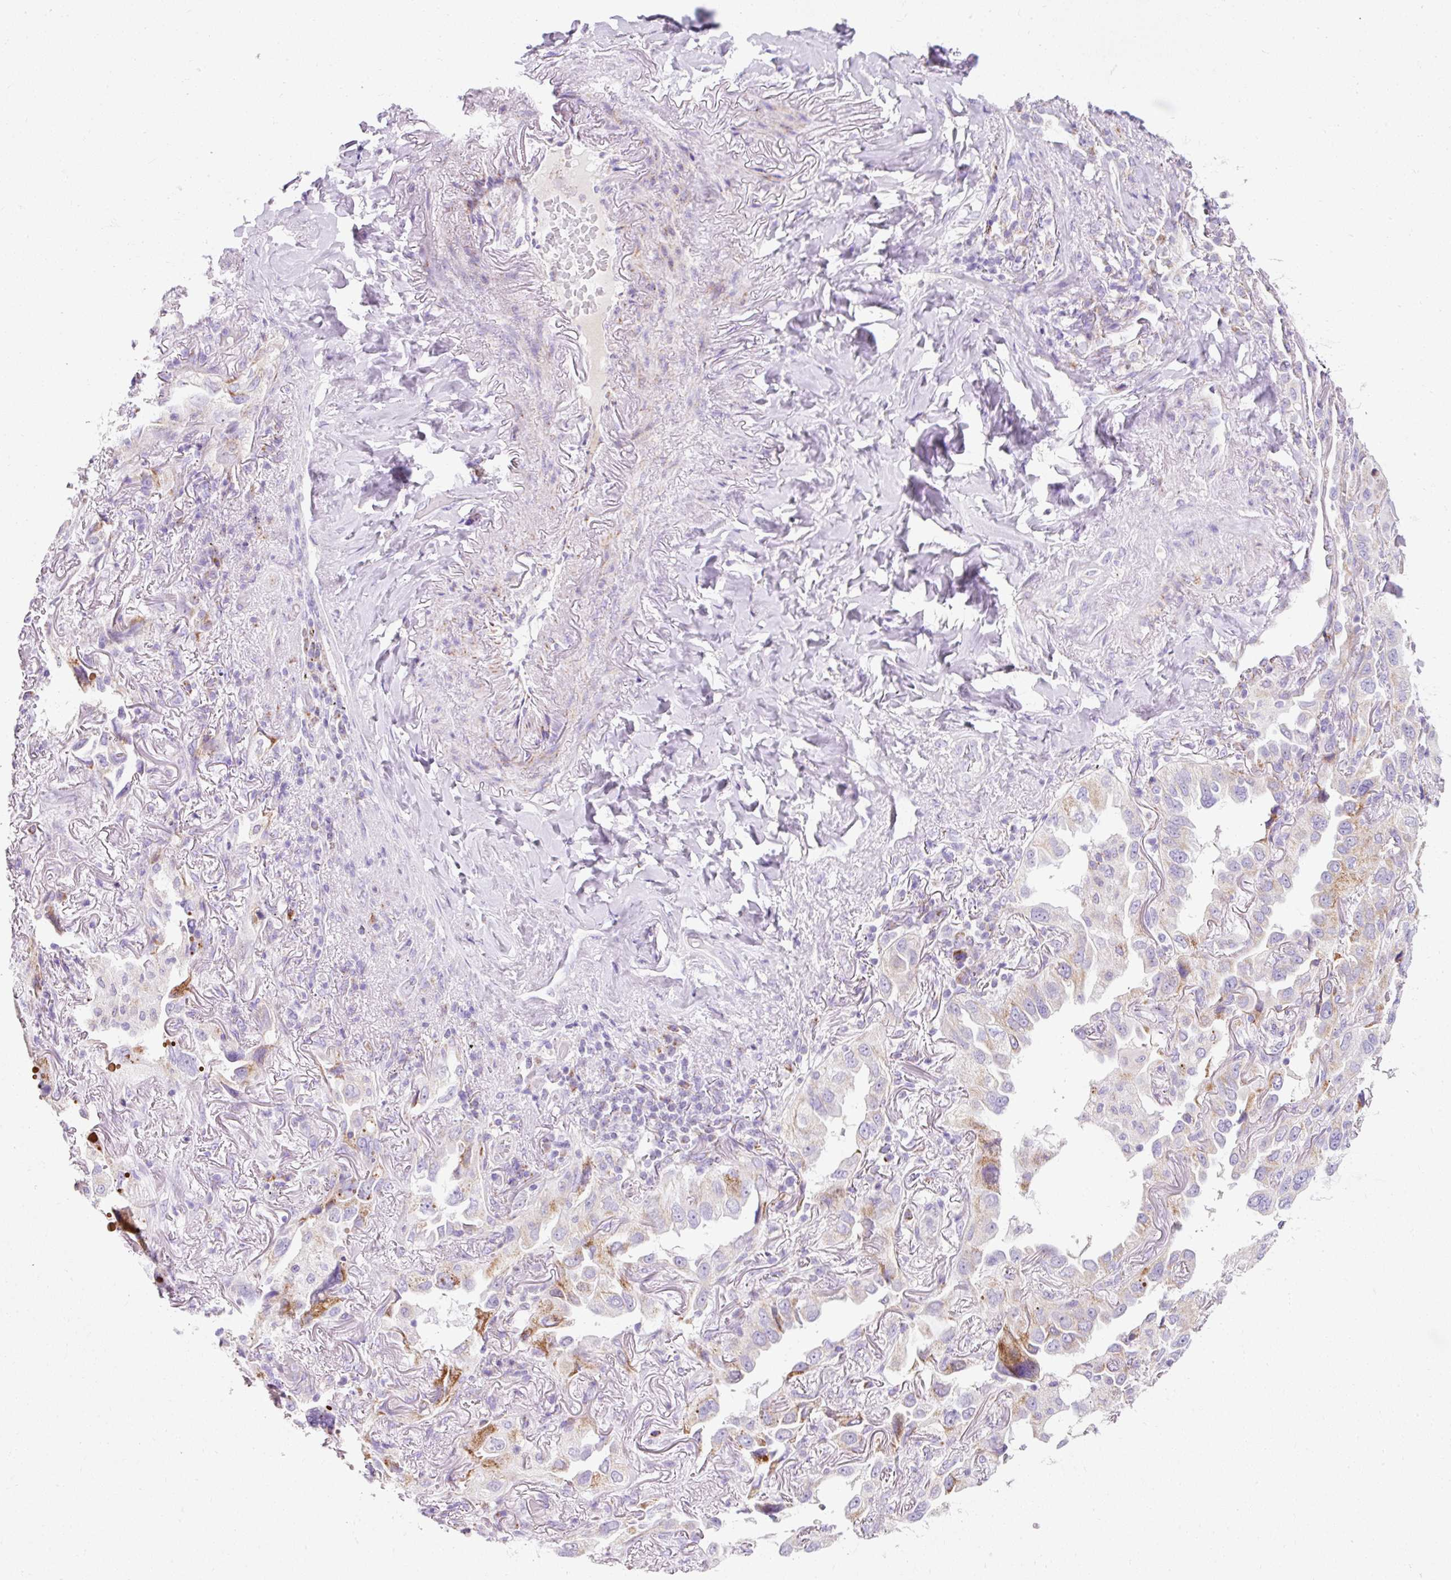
{"staining": {"intensity": "moderate", "quantity": "<25%", "location": "cytoplasmic/membranous"}, "tissue": "lung cancer", "cell_type": "Tumor cells", "image_type": "cancer", "snomed": [{"axis": "morphology", "description": "Adenocarcinoma, NOS"}, {"axis": "topography", "description": "Lung"}], "caption": "High-power microscopy captured an IHC micrograph of adenocarcinoma (lung), revealing moderate cytoplasmic/membranous positivity in approximately <25% of tumor cells. Ihc stains the protein in brown and the nuclei are stained blue.", "gene": "PLPP2", "patient": {"sex": "female", "age": 69}}